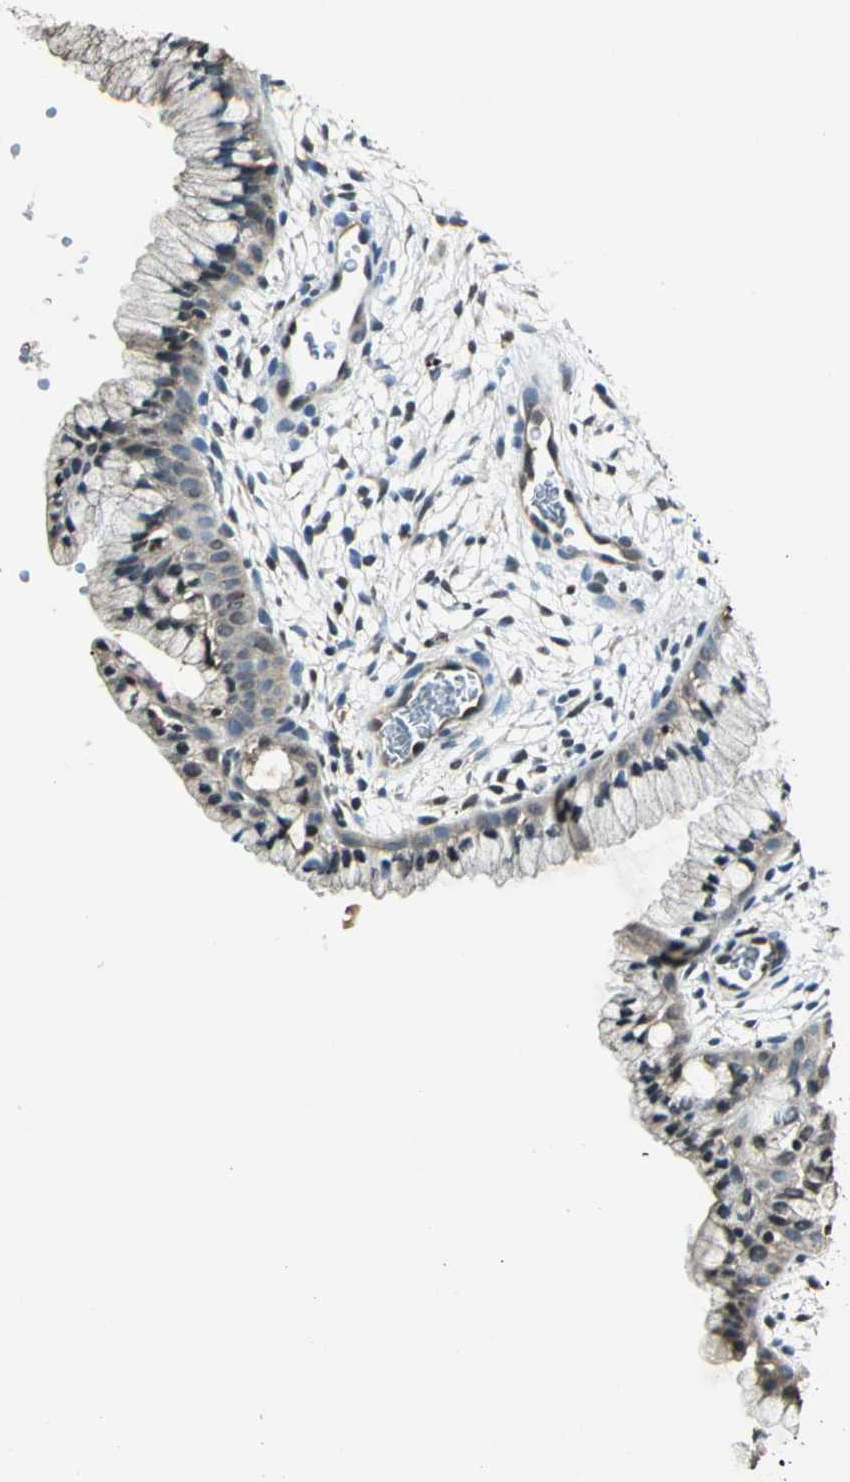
{"staining": {"intensity": "weak", "quantity": "<25%", "location": "cytoplasmic/membranous,nuclear"}, "tissue": "cervix", "cell_type": "Glandular cells", "image_type": "normal", "snomed": [{"axis": "morphology", "description": "Normal tissue, NOS"}, {"axis": "topography", "description": "Cervix"}], "caption": "Immunohistochemical staining of benign cervix exhibits no significant expression in glandular cells. The staining is performed using DAB (3,3'-diaminobenzidine) brown chromogen with nuclei counter-stained in using hematoxylin.", "gene": "PPP1R13L", "patient": {"sex": "female", "age": 39}}